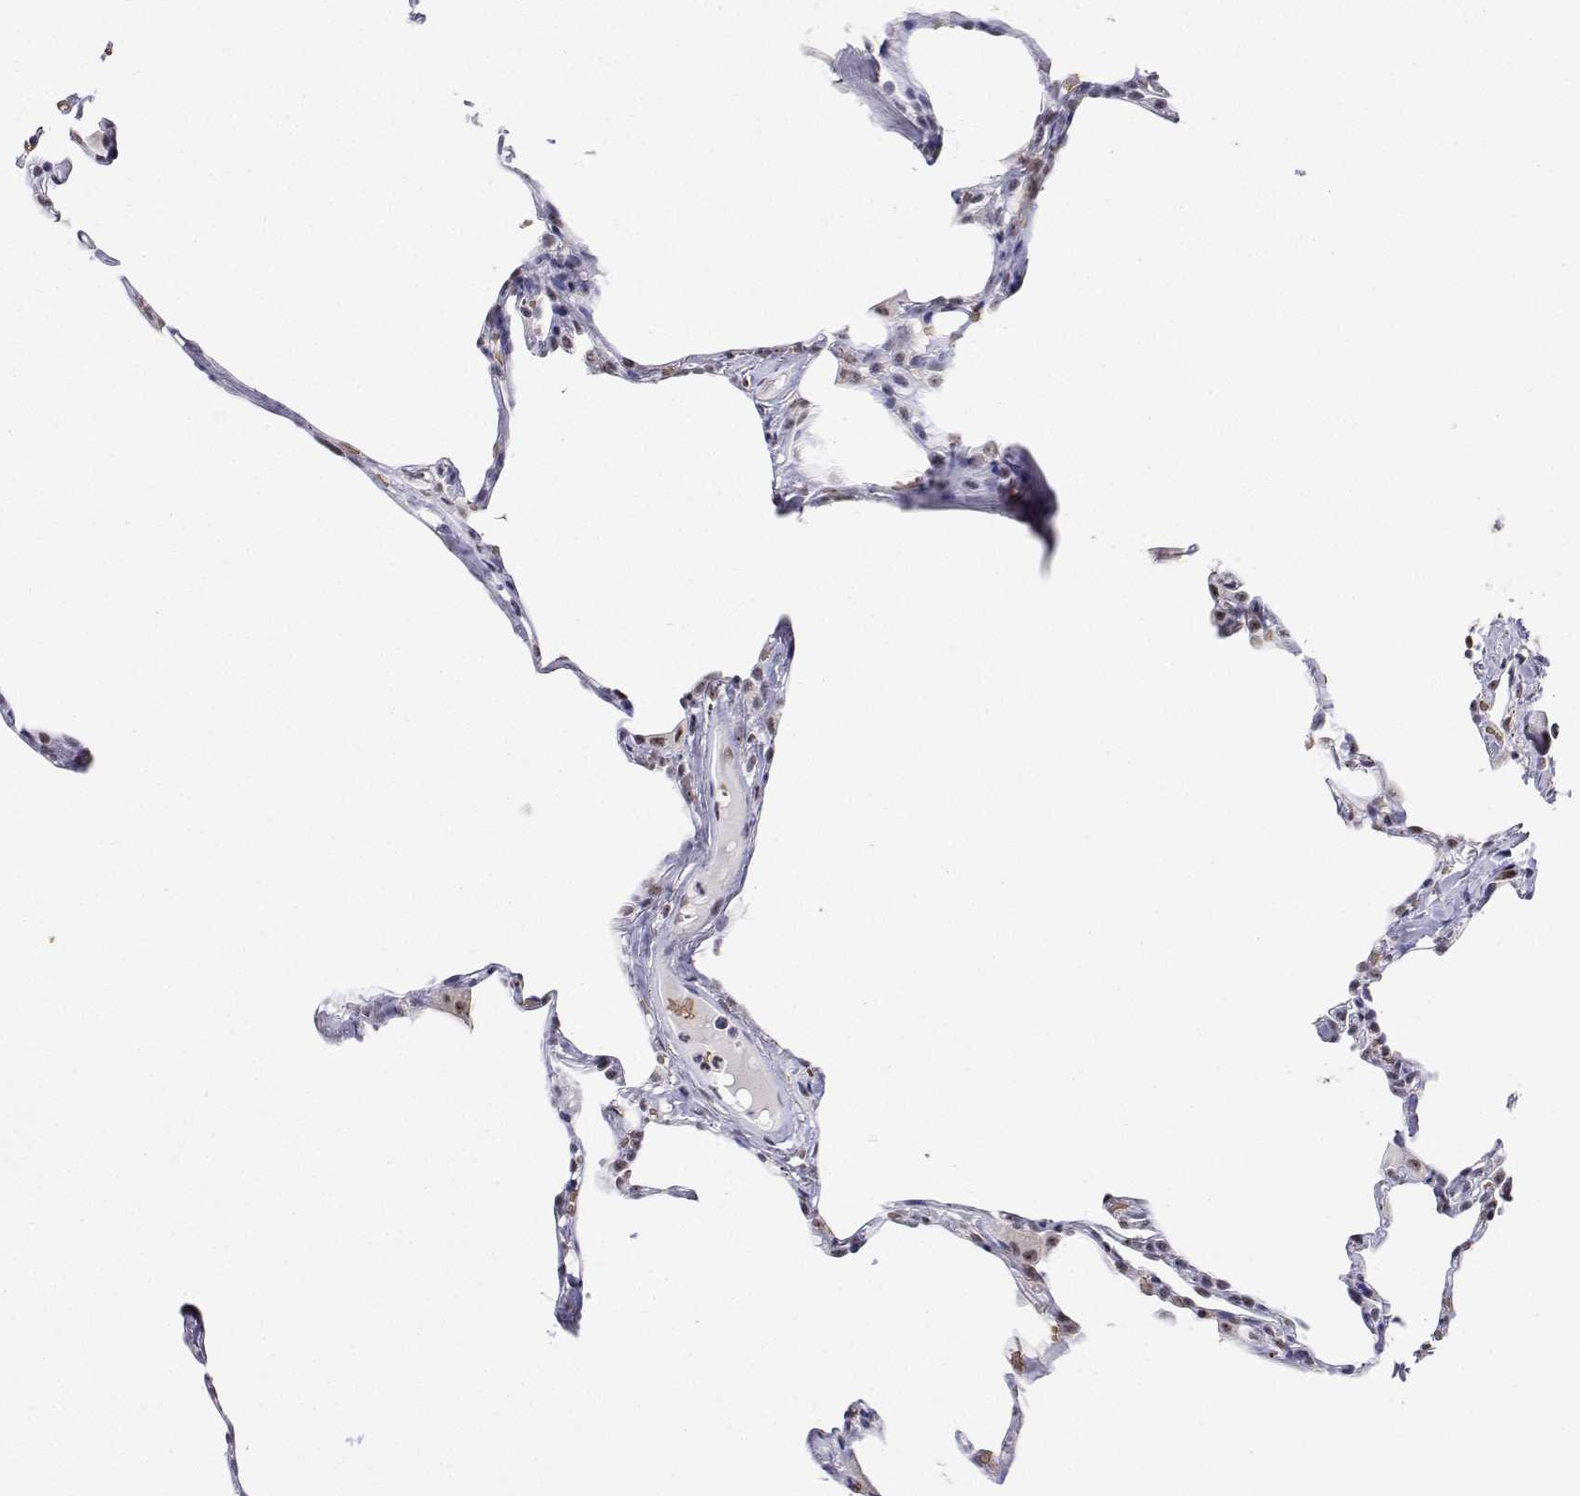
{"staining": {"intensity": "moderate", "quantity": "<25%", "location": "nuclear"}, "tissue": "lung", "cell_type": "Alveolar cells", "image_type": "normal", "snomed": [{"axis": "morphology", "description": "Normal tissue, NOS"}, {"axis": "topography", "description": "Lung"}], "caption": "High-power microscopy captured an IHC micrograph of benign lung, revealing moderate nuclear expression in about <25% of alveolar cells. (DAB IHC with brightfield microscopy, high magnification).", "gene": "ADAR", "patient": {"sex": "male", "age": 65}}